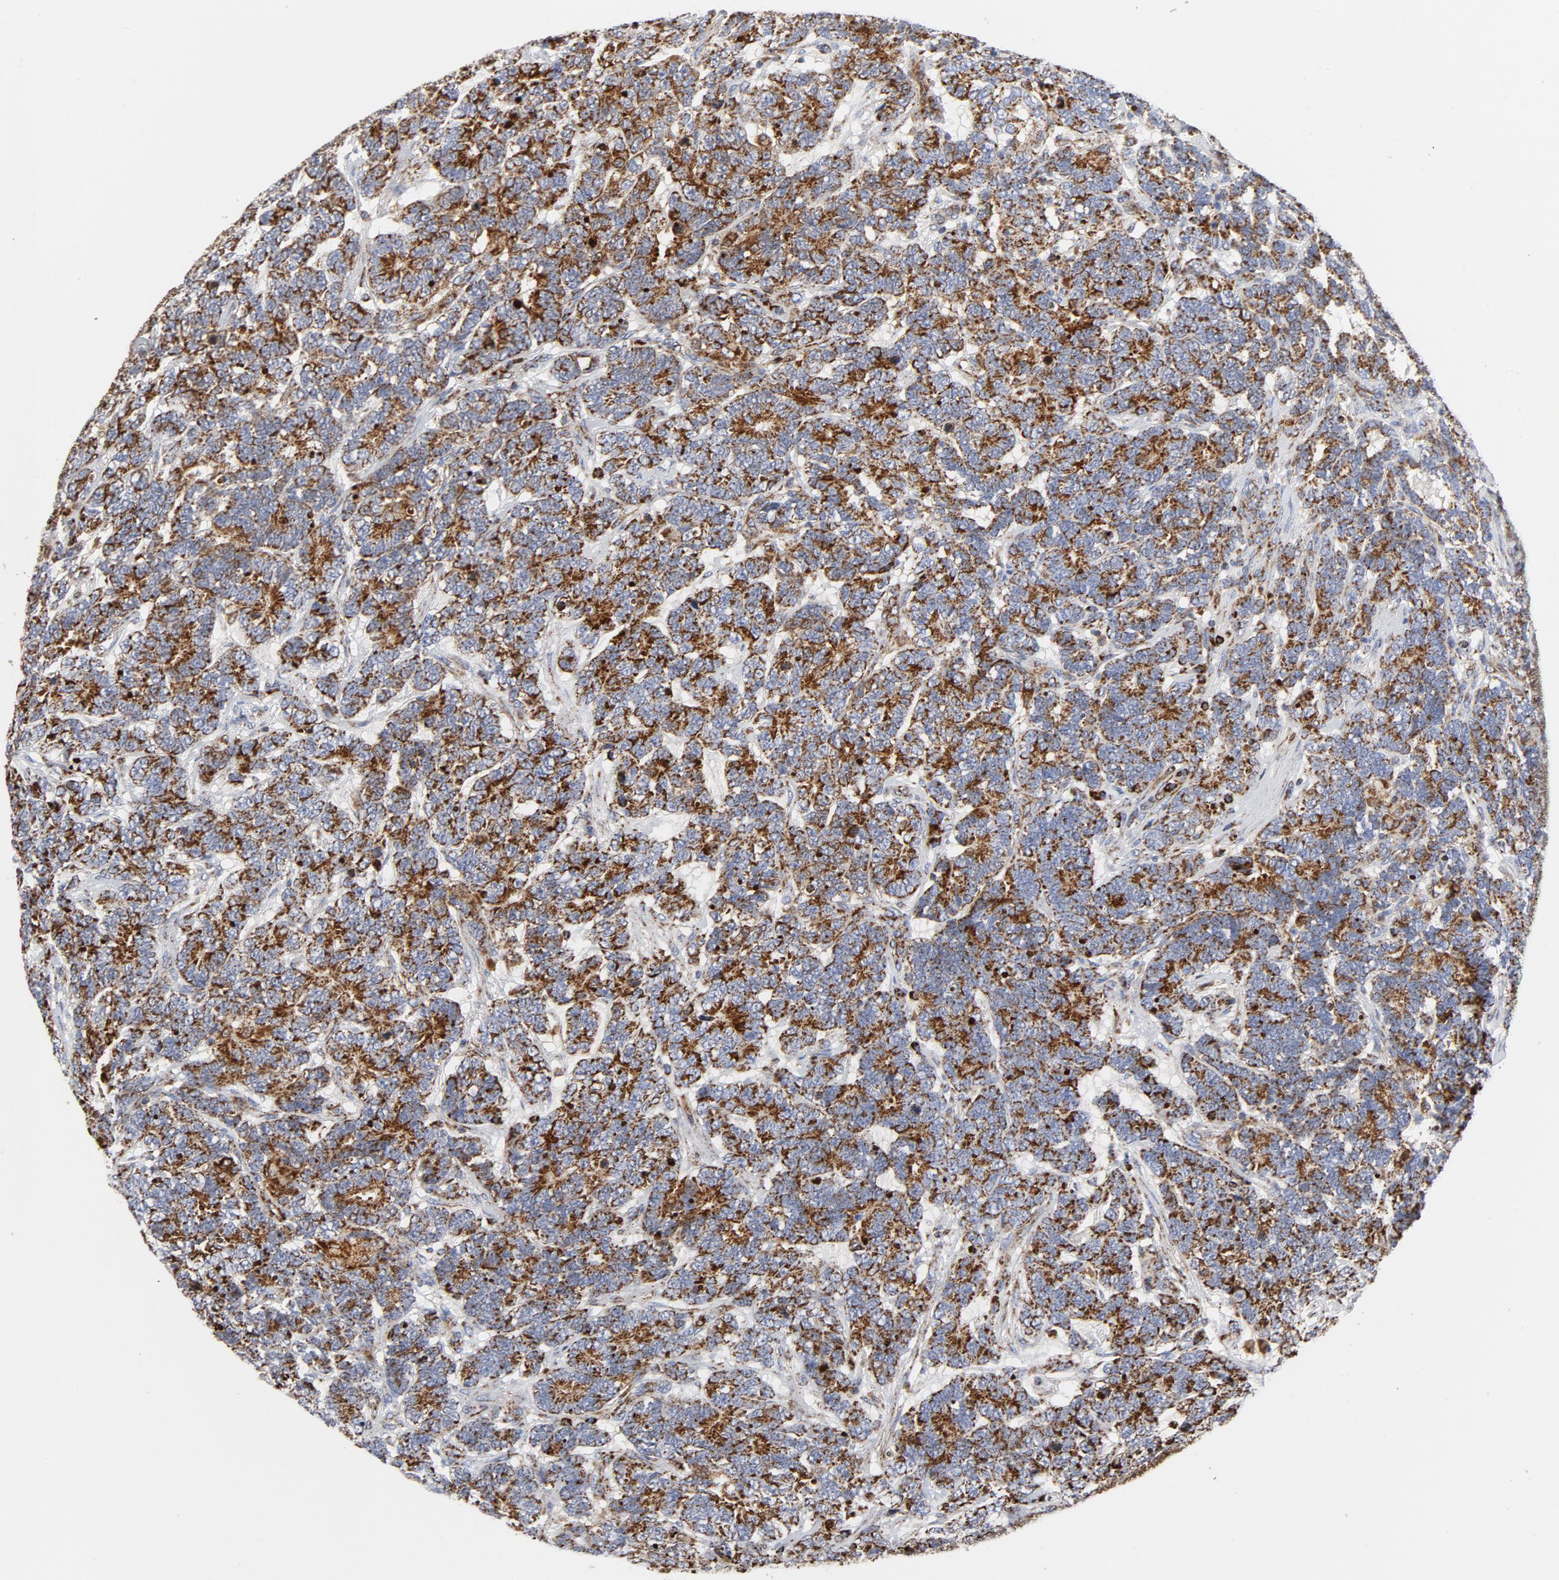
{"staining": {"intensity": "strong", "quantity": ">75%", "location": "cytoplasmic/membranous"}, "tissue": "testis cancer", "cell_type": "Tumor cells", "image_type": "cancer", "snomed": [{"axis": "morphology", "description": "Carcinoma, Embryonal, NOS"}, {"axis": "topography", "description": "Testis"}], "caption": "Immunohistochemical staining of testis cancer (embryonal carcinoma) reveals high levels of strong cytoplasmic/membranous protein expression in approximately >75% of tumor cells.", "gene": "CYCS", "patient": {"sex": "male", "age": 26}}